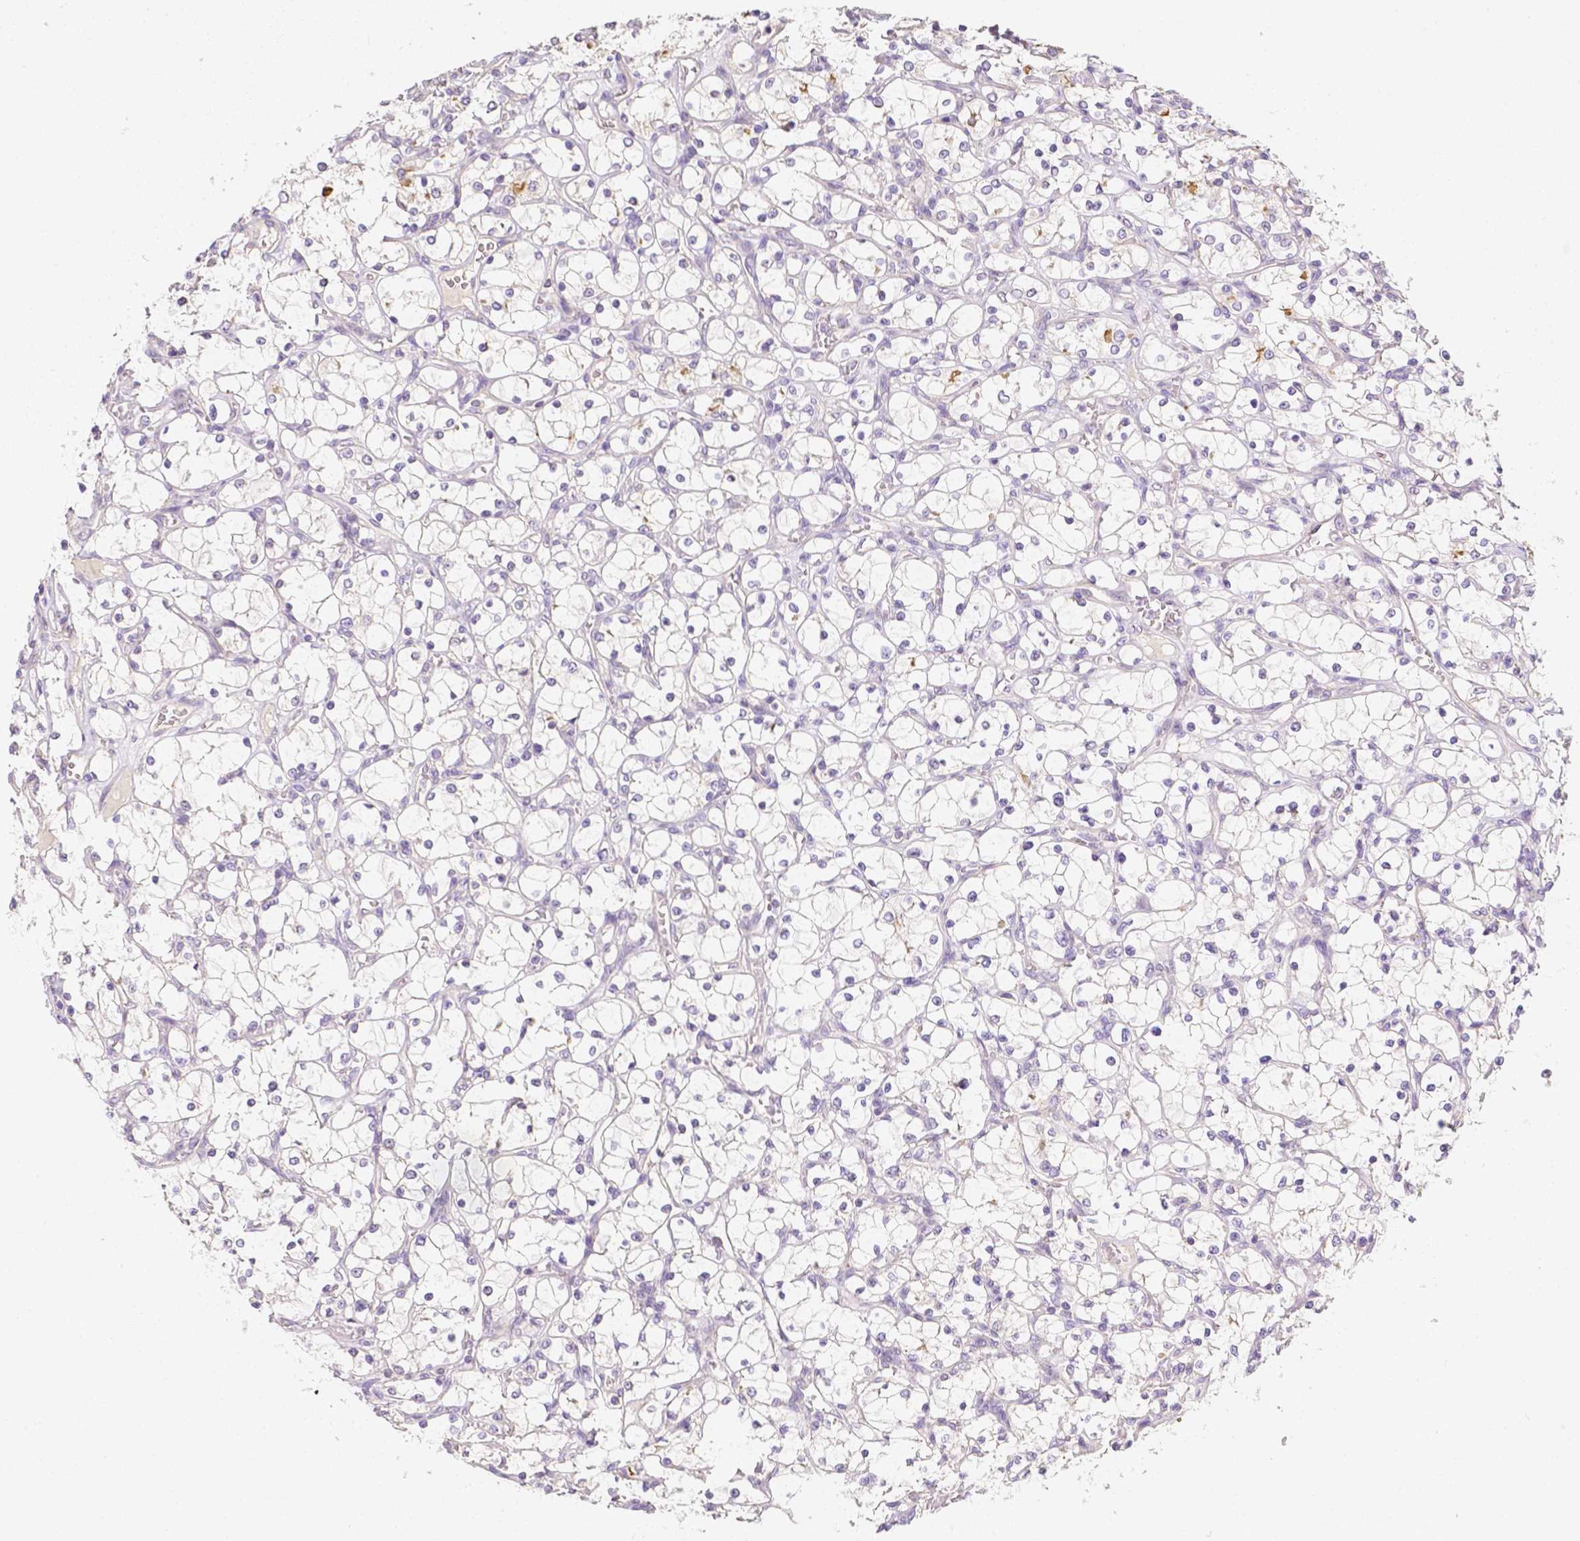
{"staining": {"intensity": "negative", "quantity": "none", "location": "none"}, "tissue": "renal cancer", "cell_type": "Tumor cells", "image_type": "cancer", "snomed": [{"axis": "morphology", "description": "Adenocarcinoma, NOS"}, {"axis": "topography", "description": "Kidney"}], "caption": "Immunohistochemistry of renal cancer displays no positivity in tumor cells. Brightfield microscopy of immunohistochemistry (IHC) stained with DAB (brown) and hematoxylin (blue), captured at high magnification.", "gene": "C10orf67", "patient": {"sex": "female", "age": 69}}